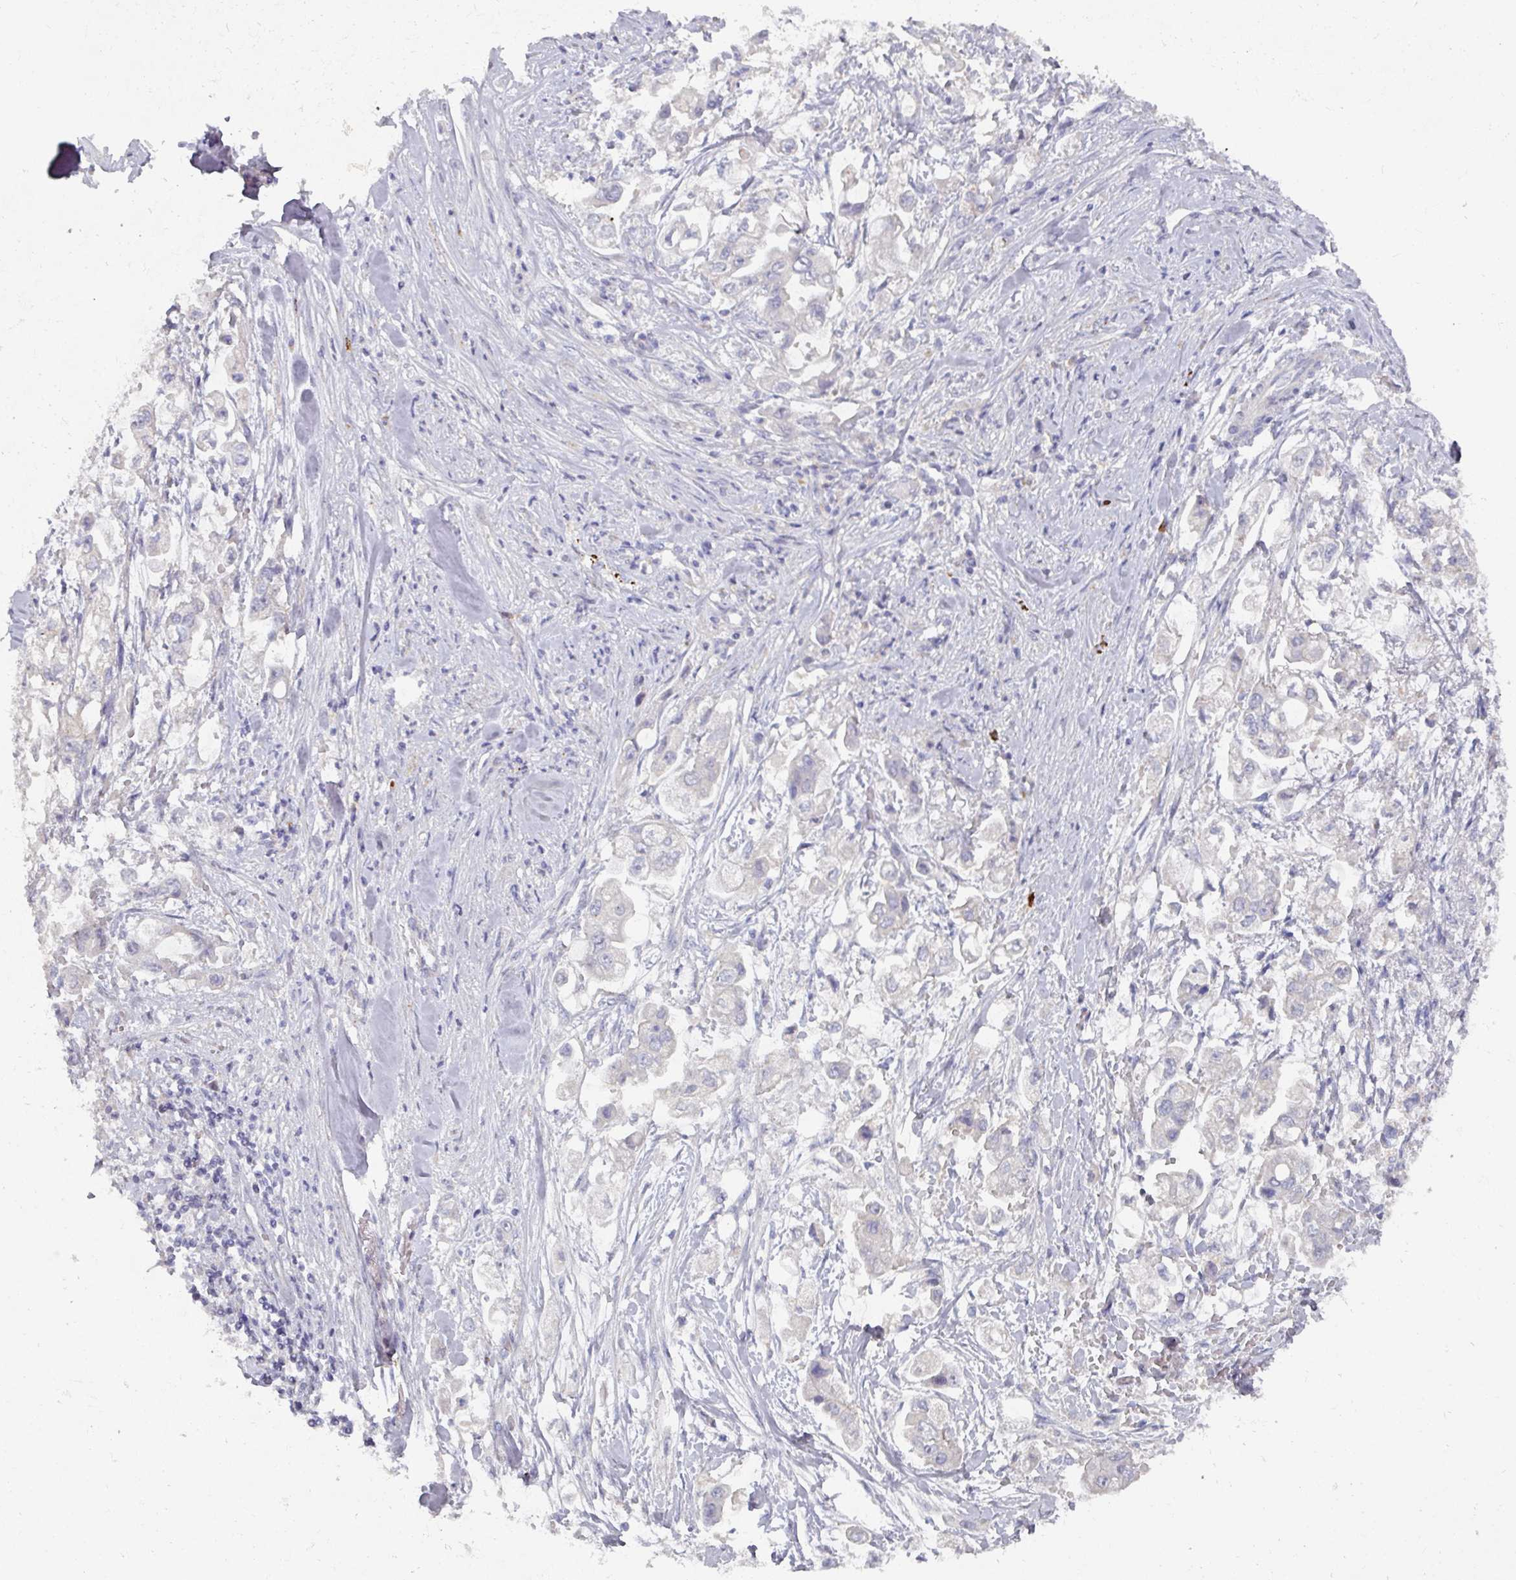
{"staining": {"intensity": "negative", "quantity": "none", "location": "none"}, "tissue": "stomach cancer", "cell_type": "Tumor cells", "image_type": "cancer", "snomed": [{"axis": "morphology", "description": "Adenocarcinoma, NOS"}, {"axis": "topography", "description": "Stomach"}], "caption": "Protein analysis of adenocarcinoma (stomach) displays no significant positivity in tumor cells. The staining was performed using DAB (3,3'-diaminobenzidine) to visualize the protein expression in brown, while the nuclei were stained in blue with hematoxylin (Magnification: 20x).", "gene": "NT5C1A", "patient": {"sex": "male", "age": 62}}